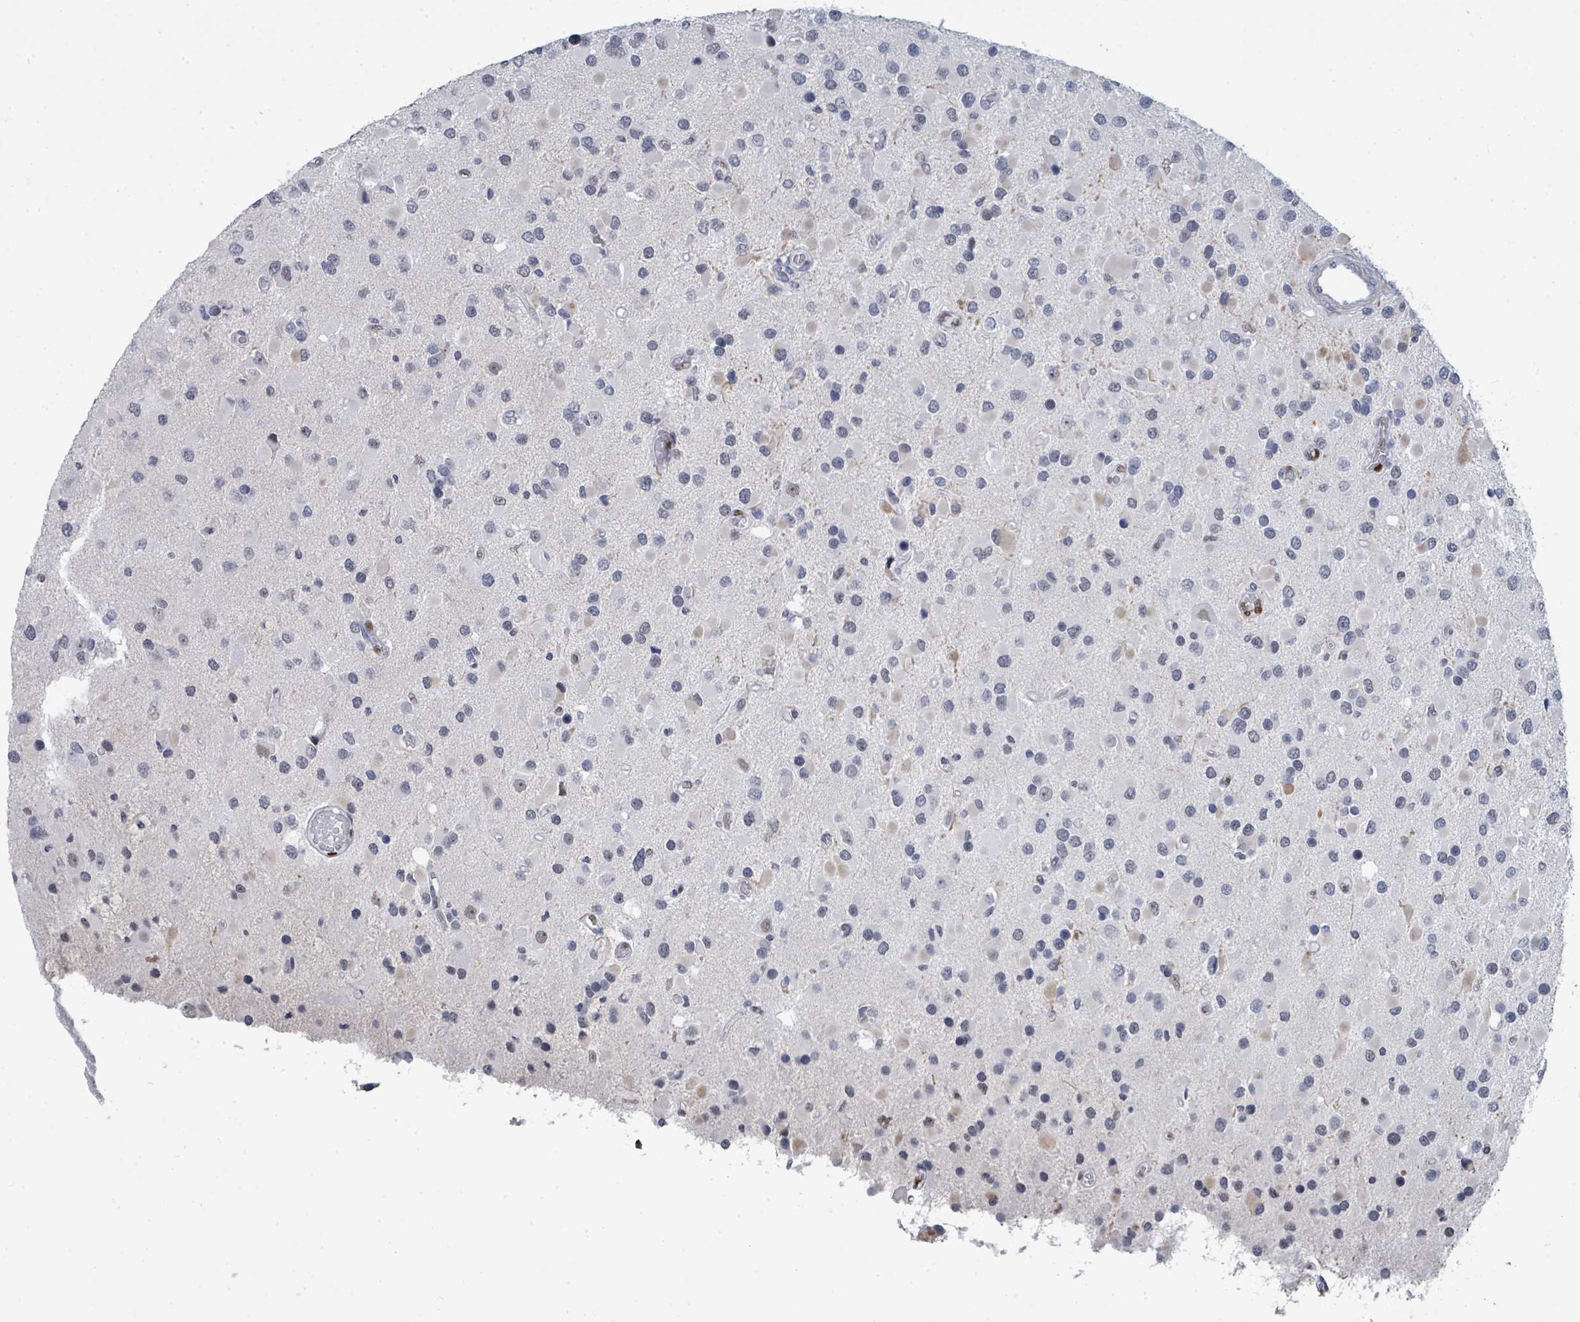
{"staining": {"intensity": "negative", "quantity": "none", "location": "none"}, "tissue": "glioma", "cell_type": "Tumor cells", "image_type": "cancer", "snomed": [{"axis": "morphology", "description": "Glioma, malignant, High grade"}, {"axis": "topography", "description": "Brain"}], "caption": "The IHC image has no significant expression in tumor cells of glioma tissue.", "gene": "CT45A5", "patient": {"sex": "male", "age": 53}}